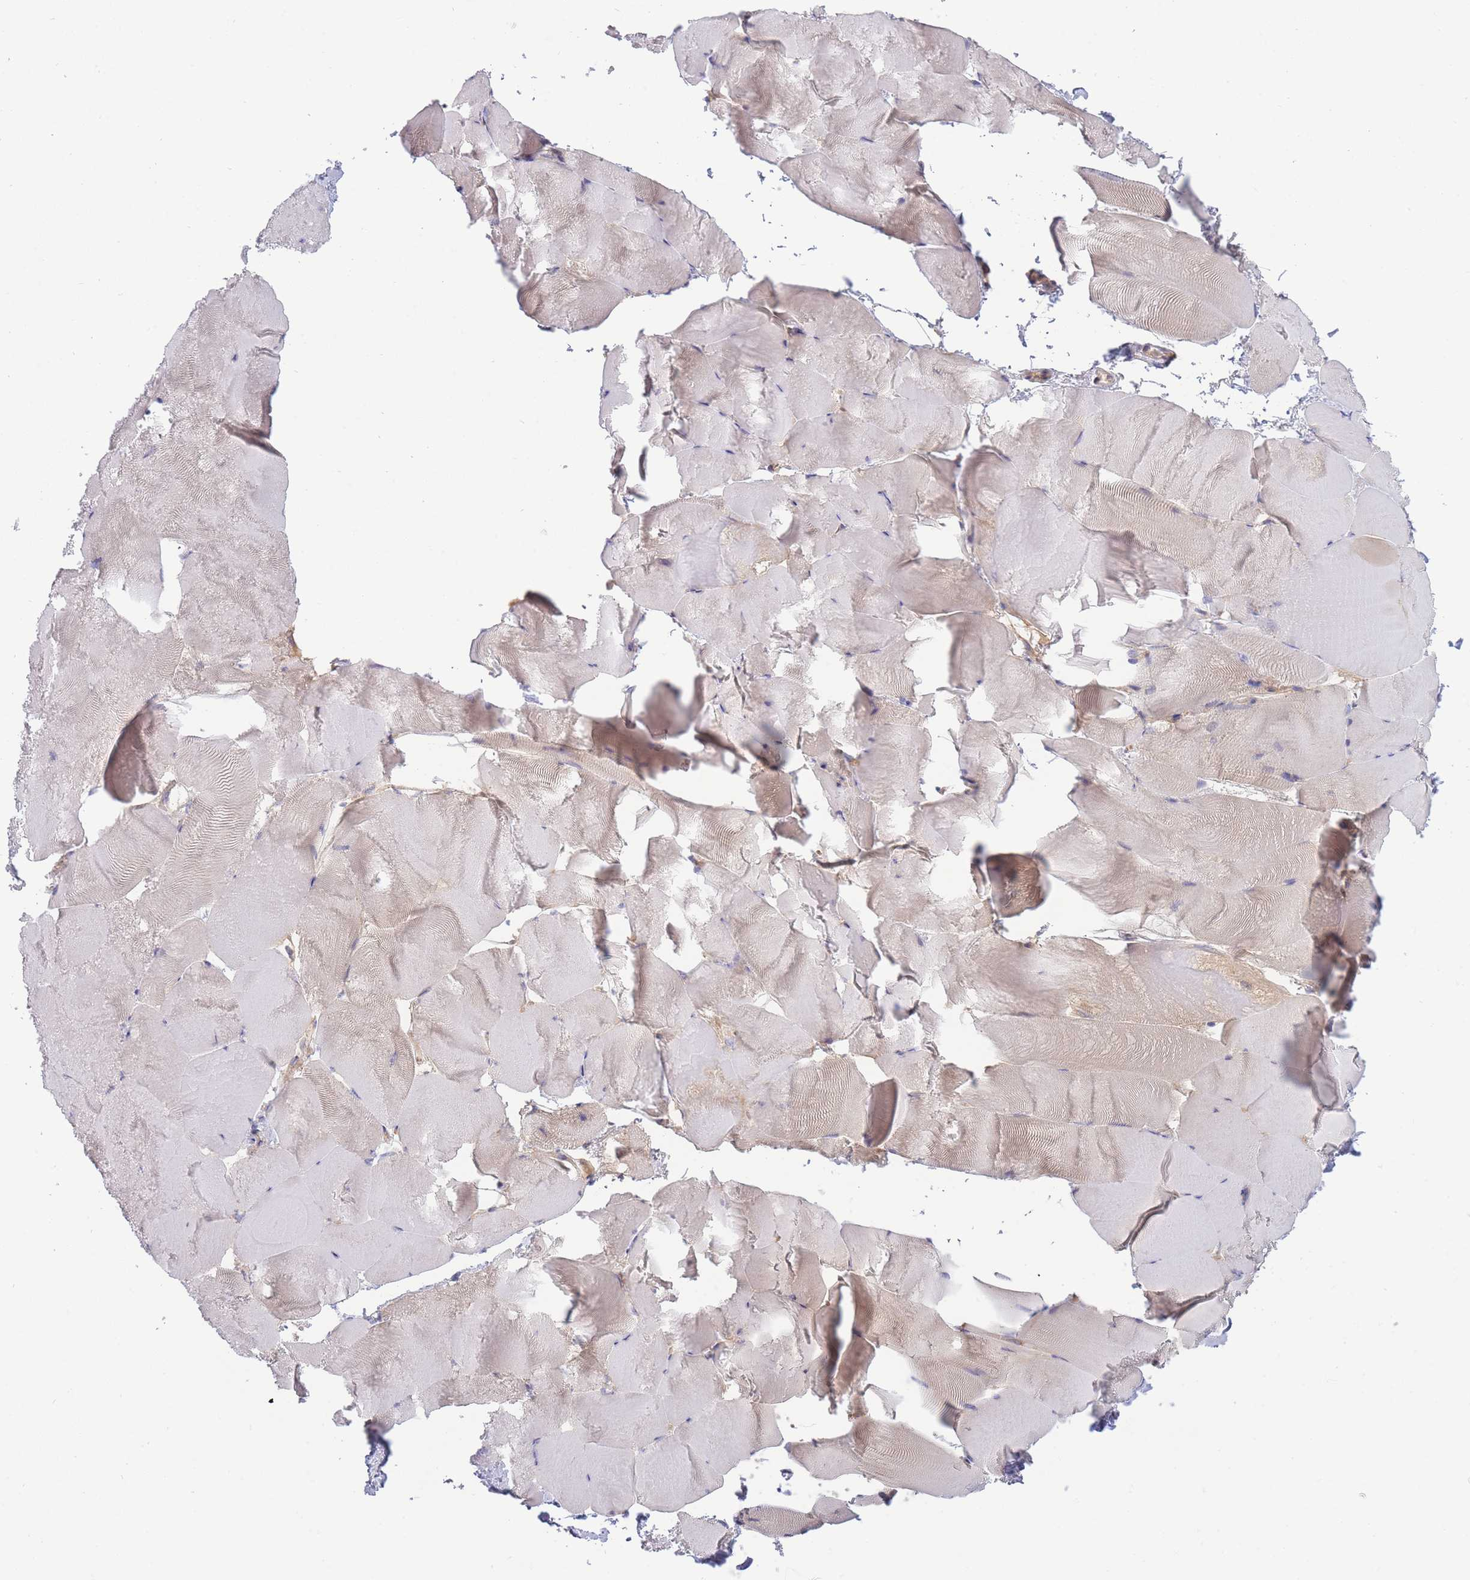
{"staining": {"intensity": "weak", "quantity": "<25%", "location": "cytoplasmic/membranous"}, "tissue": "skeletal muscle", "cell_type": "Myocytes", "image_type": "normal", "snomed": [{"axis": "morphology", "description": "Normal tissue, NOS"}, {"axis": "topography", "description": "Skeletal muscle"}], "caption": "Immunohistochemical staining of benign human skeletal muscle displays no significant staining in myocytes.", "gene": "NSFL1C", "patient": {"sex": "female", "age": 64}}